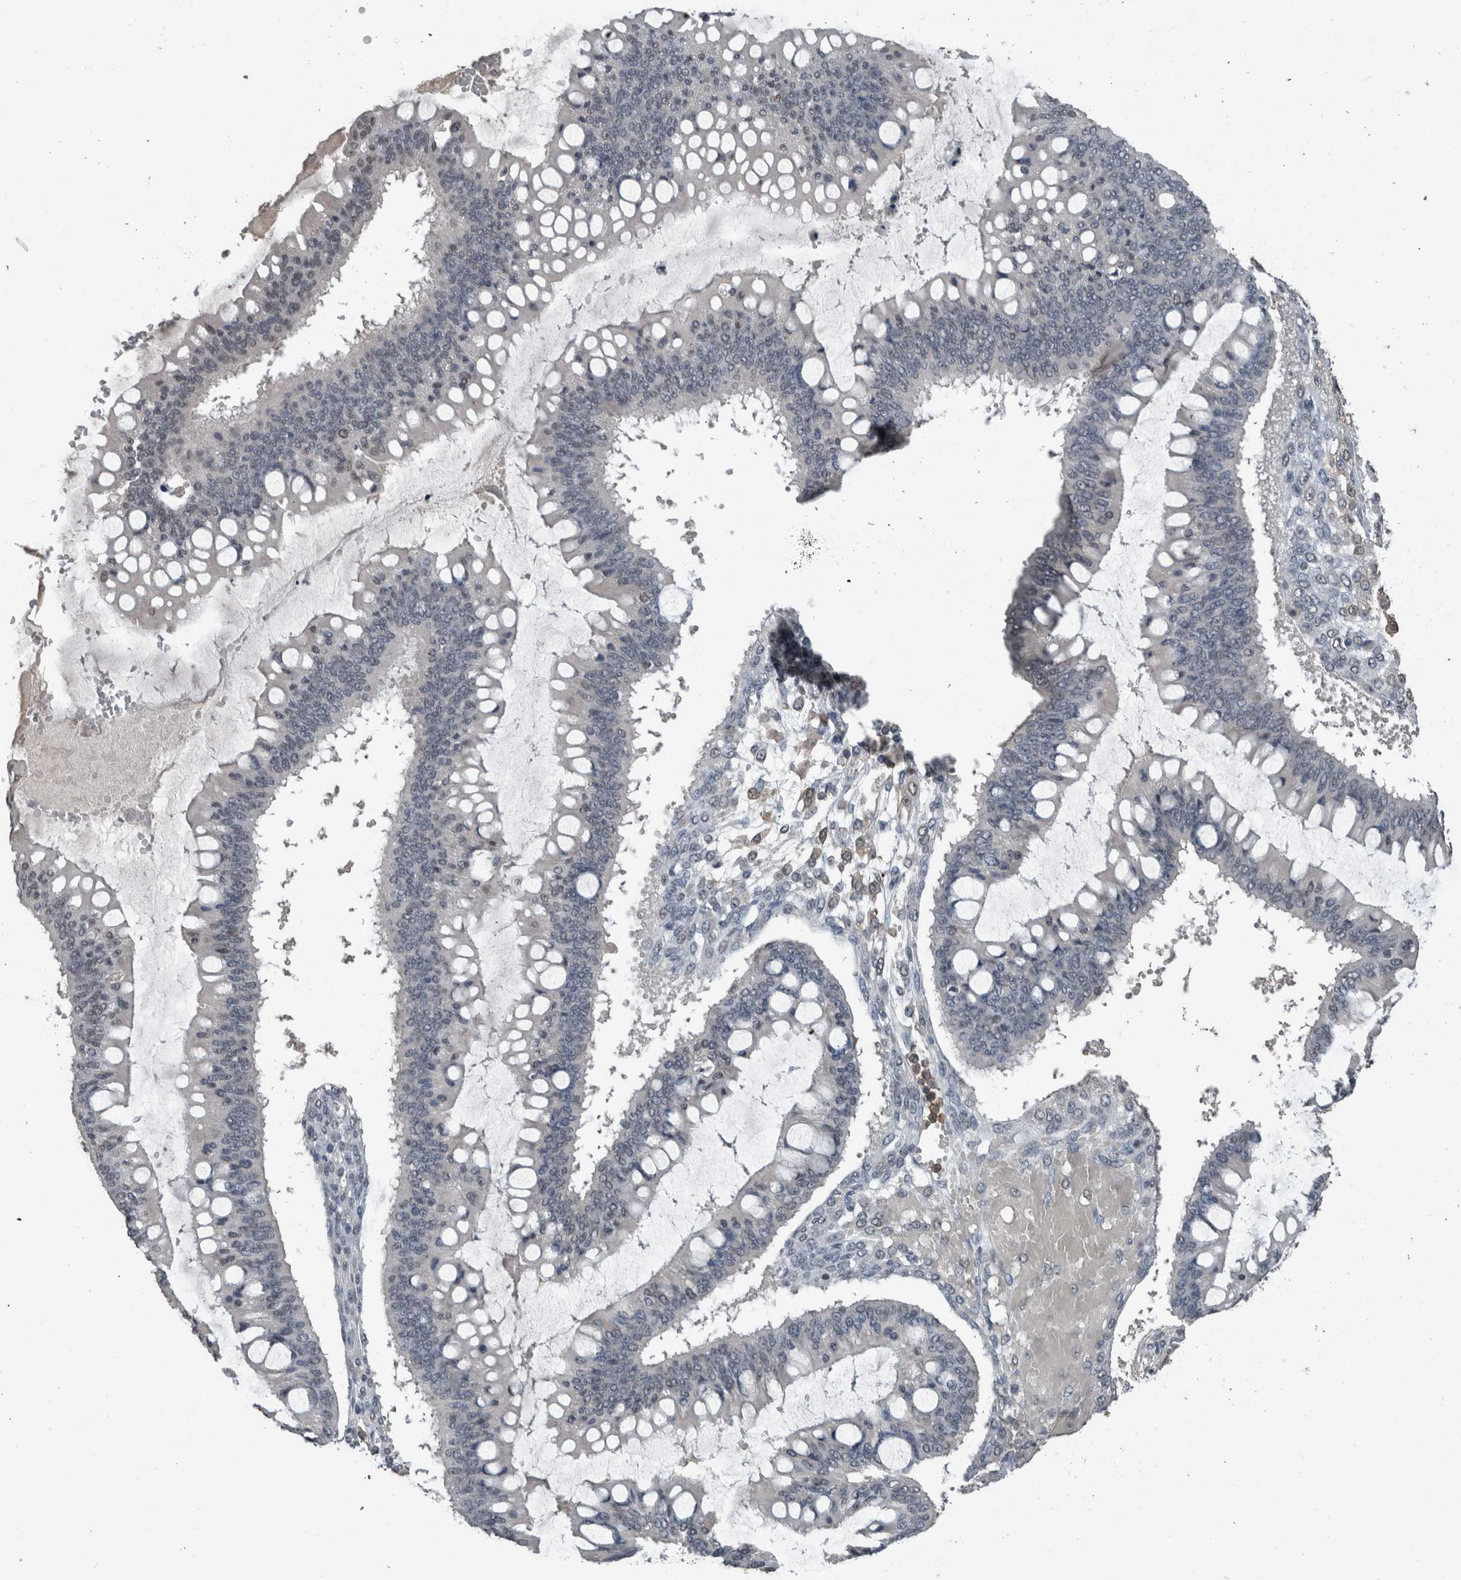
{"staining": {"intensity": "negative", "quantity": "none", "location": "none"}, "tissue": "ovarian cancer", "cell_type": "Tumor cells", "image_type": "cancer", "snomed": [{"axis": "morphology", "description": "Cystadenocarcinoma, mucinous, NOS"}, {"axis": "topography", "description": "Ovary"}], "caption": "Immunohistochemical staining of human ovarian mucinous cystadenocarcinoma shows no significant staining in tumor cells. Nuclei are stained in blue.", "gene": "MAFF", "patient": {"sex": "female", "age": 73}}